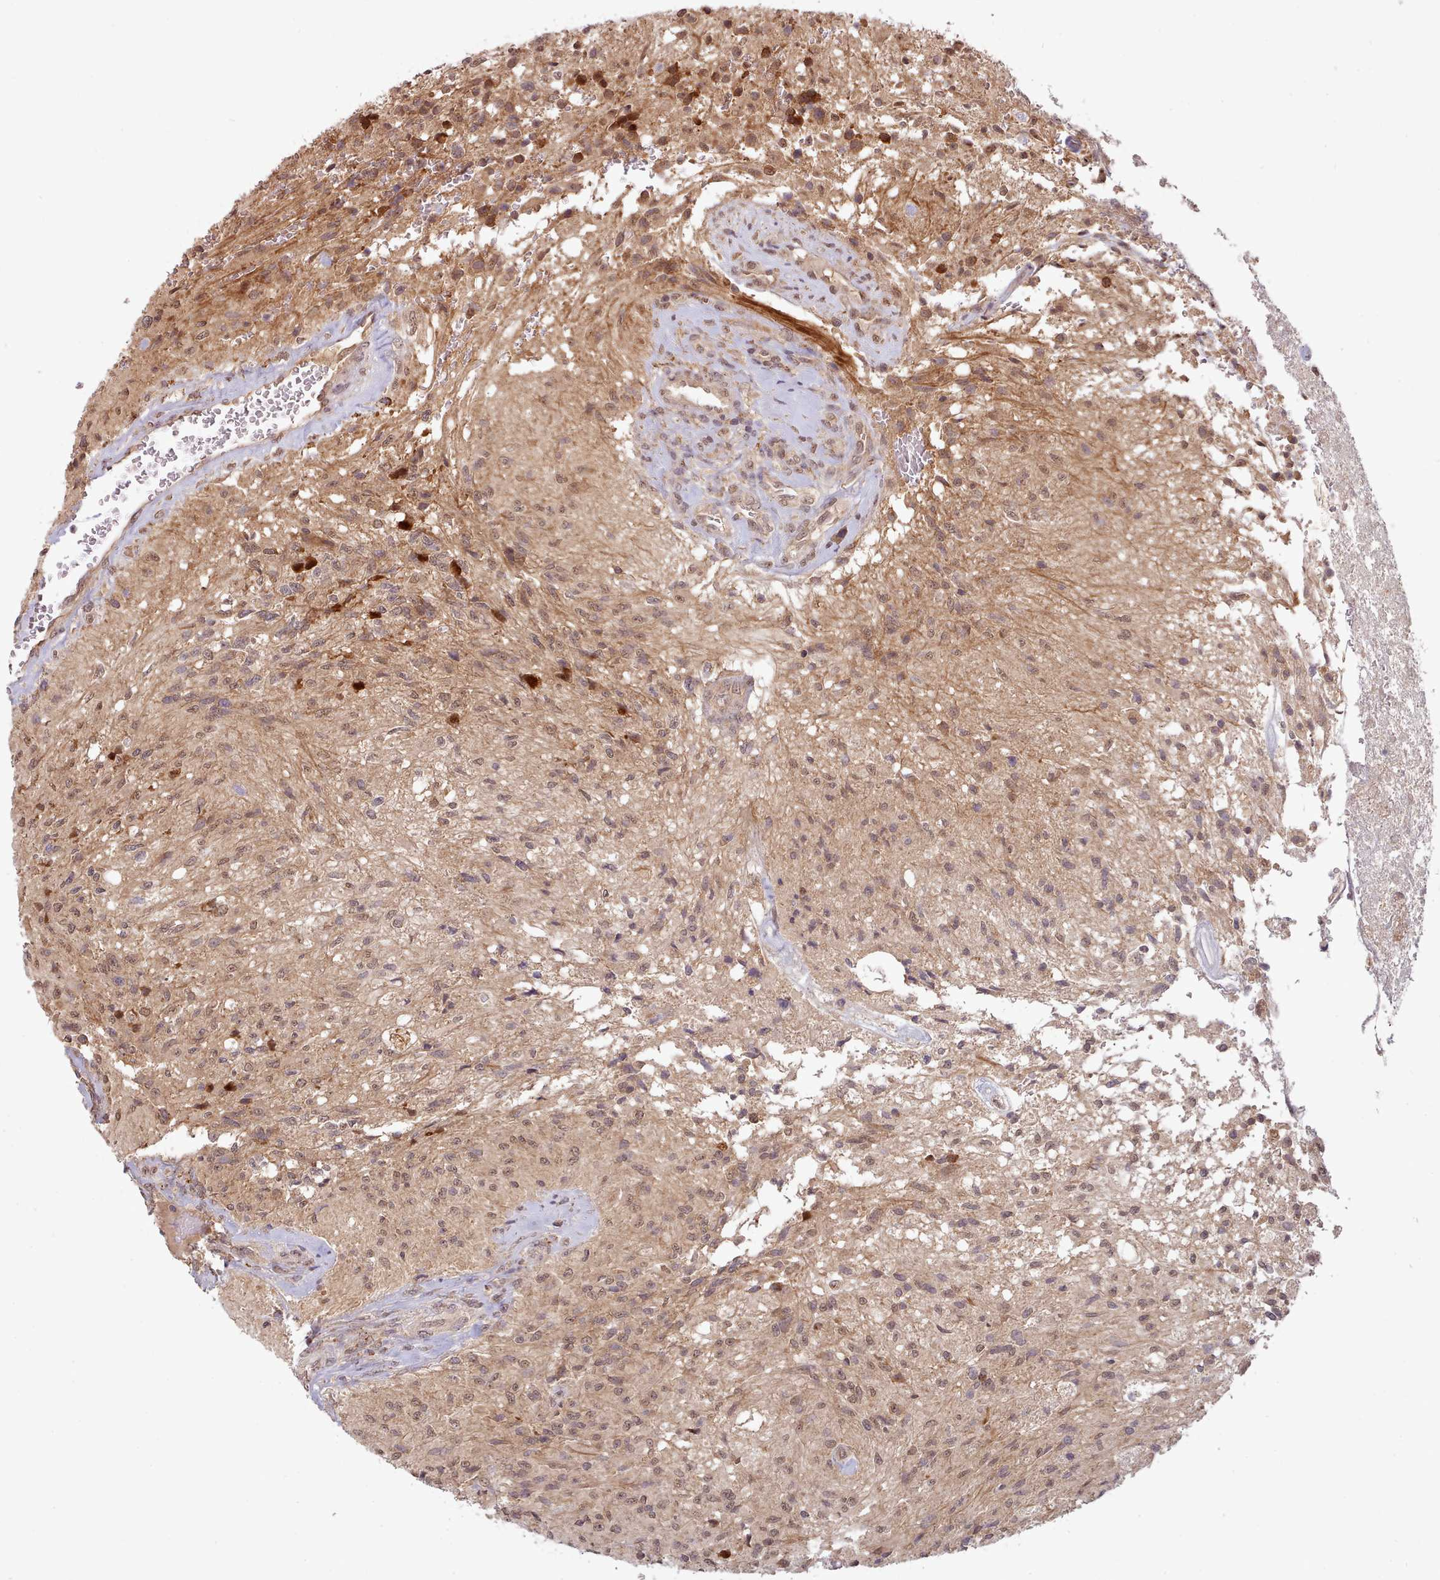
{"staining": {"intensity": "moderate", "quantity": ">75%", "location": "cytoplasmic/membranous,nuclear"}, "tissue": "glioma", "cell_type": "Tumor cells", "image_type": "cancer", "snomed": [{"axis": "morphology", "description": "Glioma, malignant, High grade"}, {"axis": "topography", "description": "Brain"}], "caption": "Immunohistochemistry (IHC) of malignant high-grade glioma shows medium levels of moderate cytoplasmic/membranous and nuclear expression in approximately >75% of tumor cells.", "gene": "PIP4P1", "patient": {"sex": "male", "age": 56}}